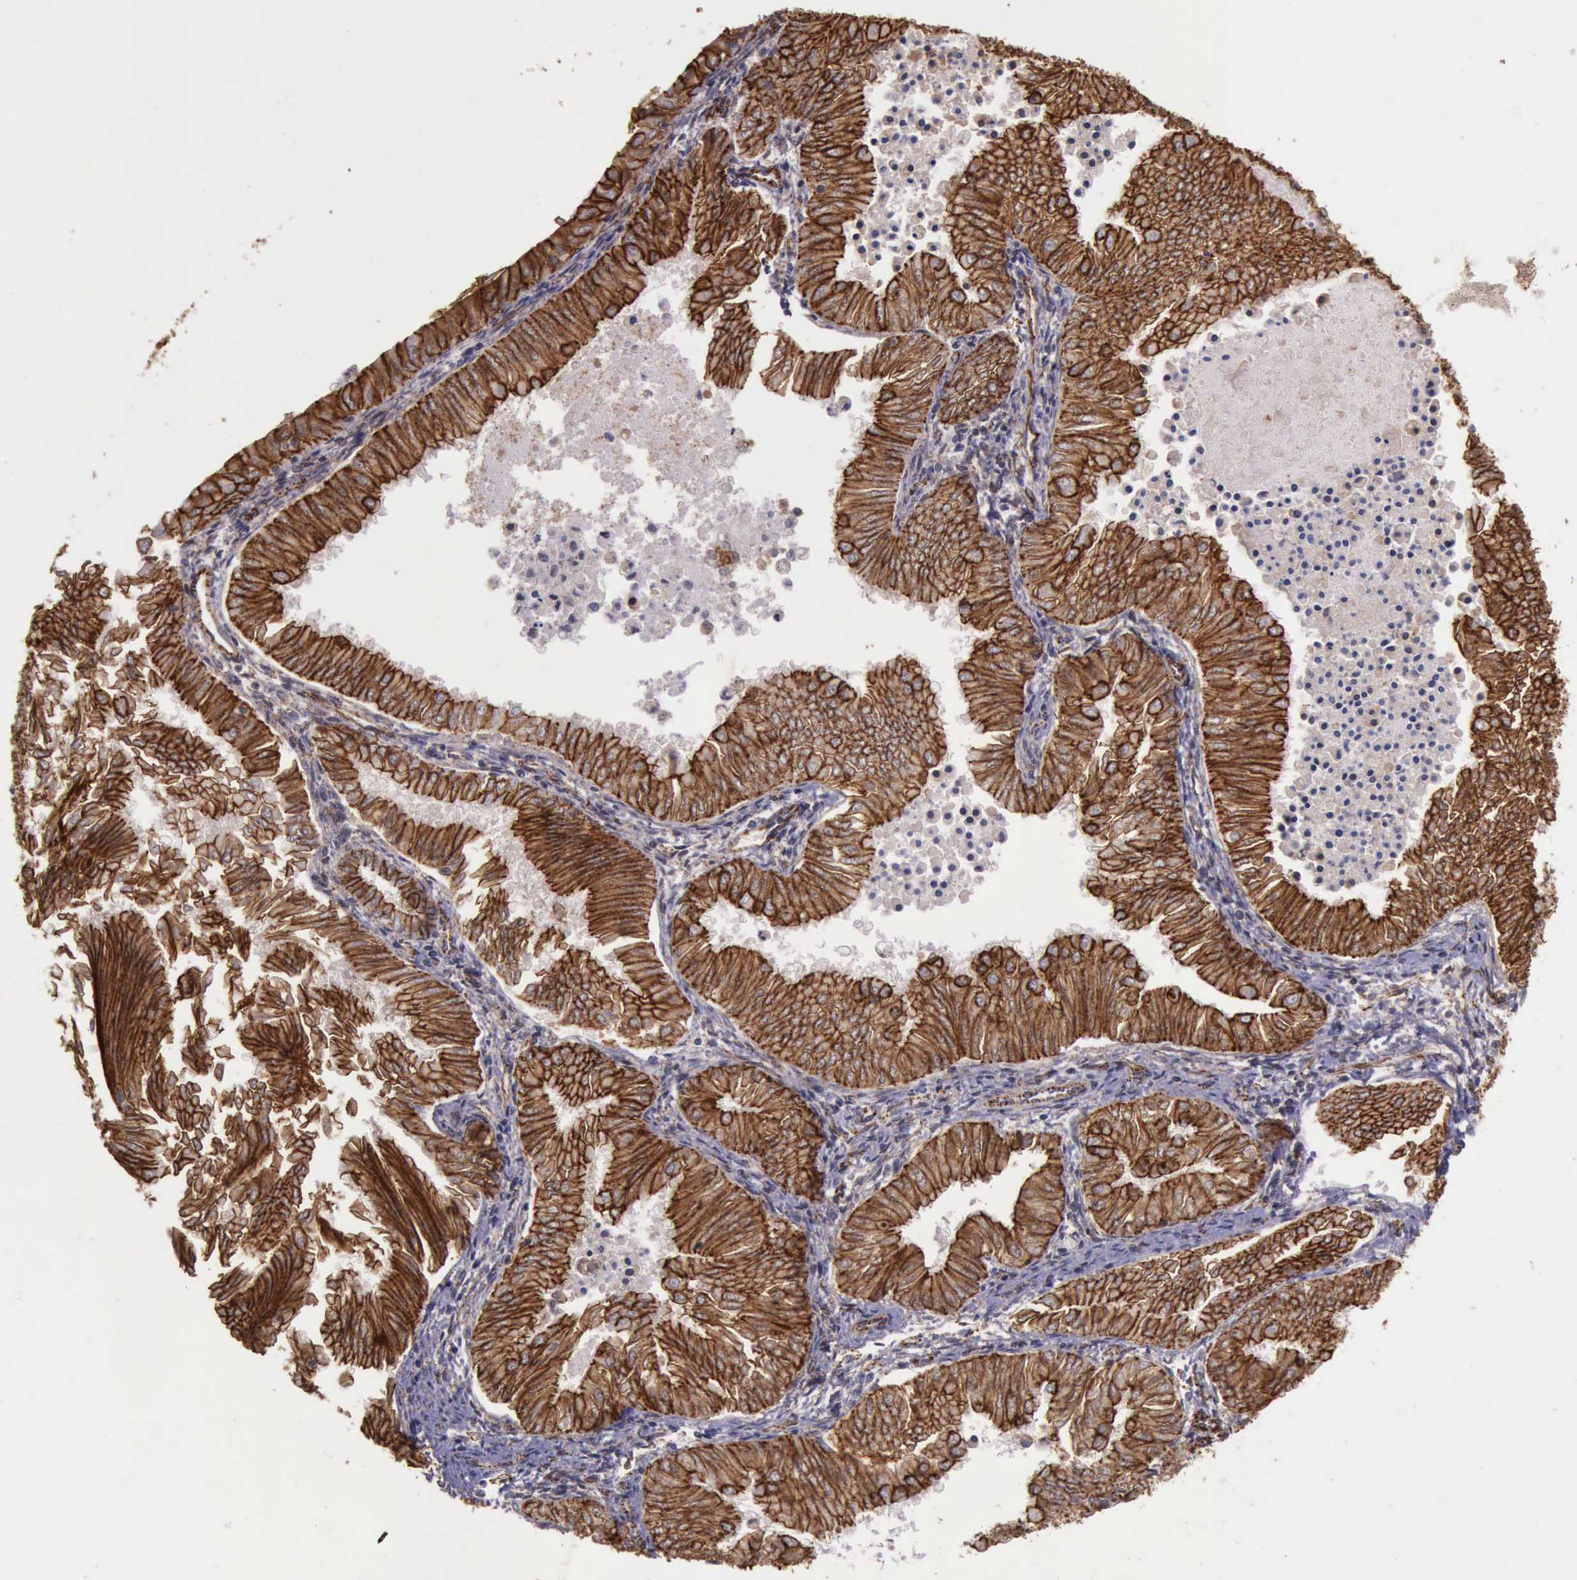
{"staining": {"intensity": "strong", "quantity": ">75%", "location": "cytoplasmic/membranous"}, "tissue": "endometrial cancer", "cell_type": "Tumor cells", "image_type": "cancer", "snomed": [{"axis": "morphology", "description": "Adenocarcinoma, NOS"}, {"axis": "topography", "description": "Endometrium"}], "caption": "Immunohistochemistry (DAB (3,3'-diaminobenzidine)) staining of human endometrial adenocarcinoma displays strong cytoplasmic/membranous protein expression in about >75% of tumor cells.", "gene": "CTNNB1", "patient": {"sex": "female", "age": 53}}